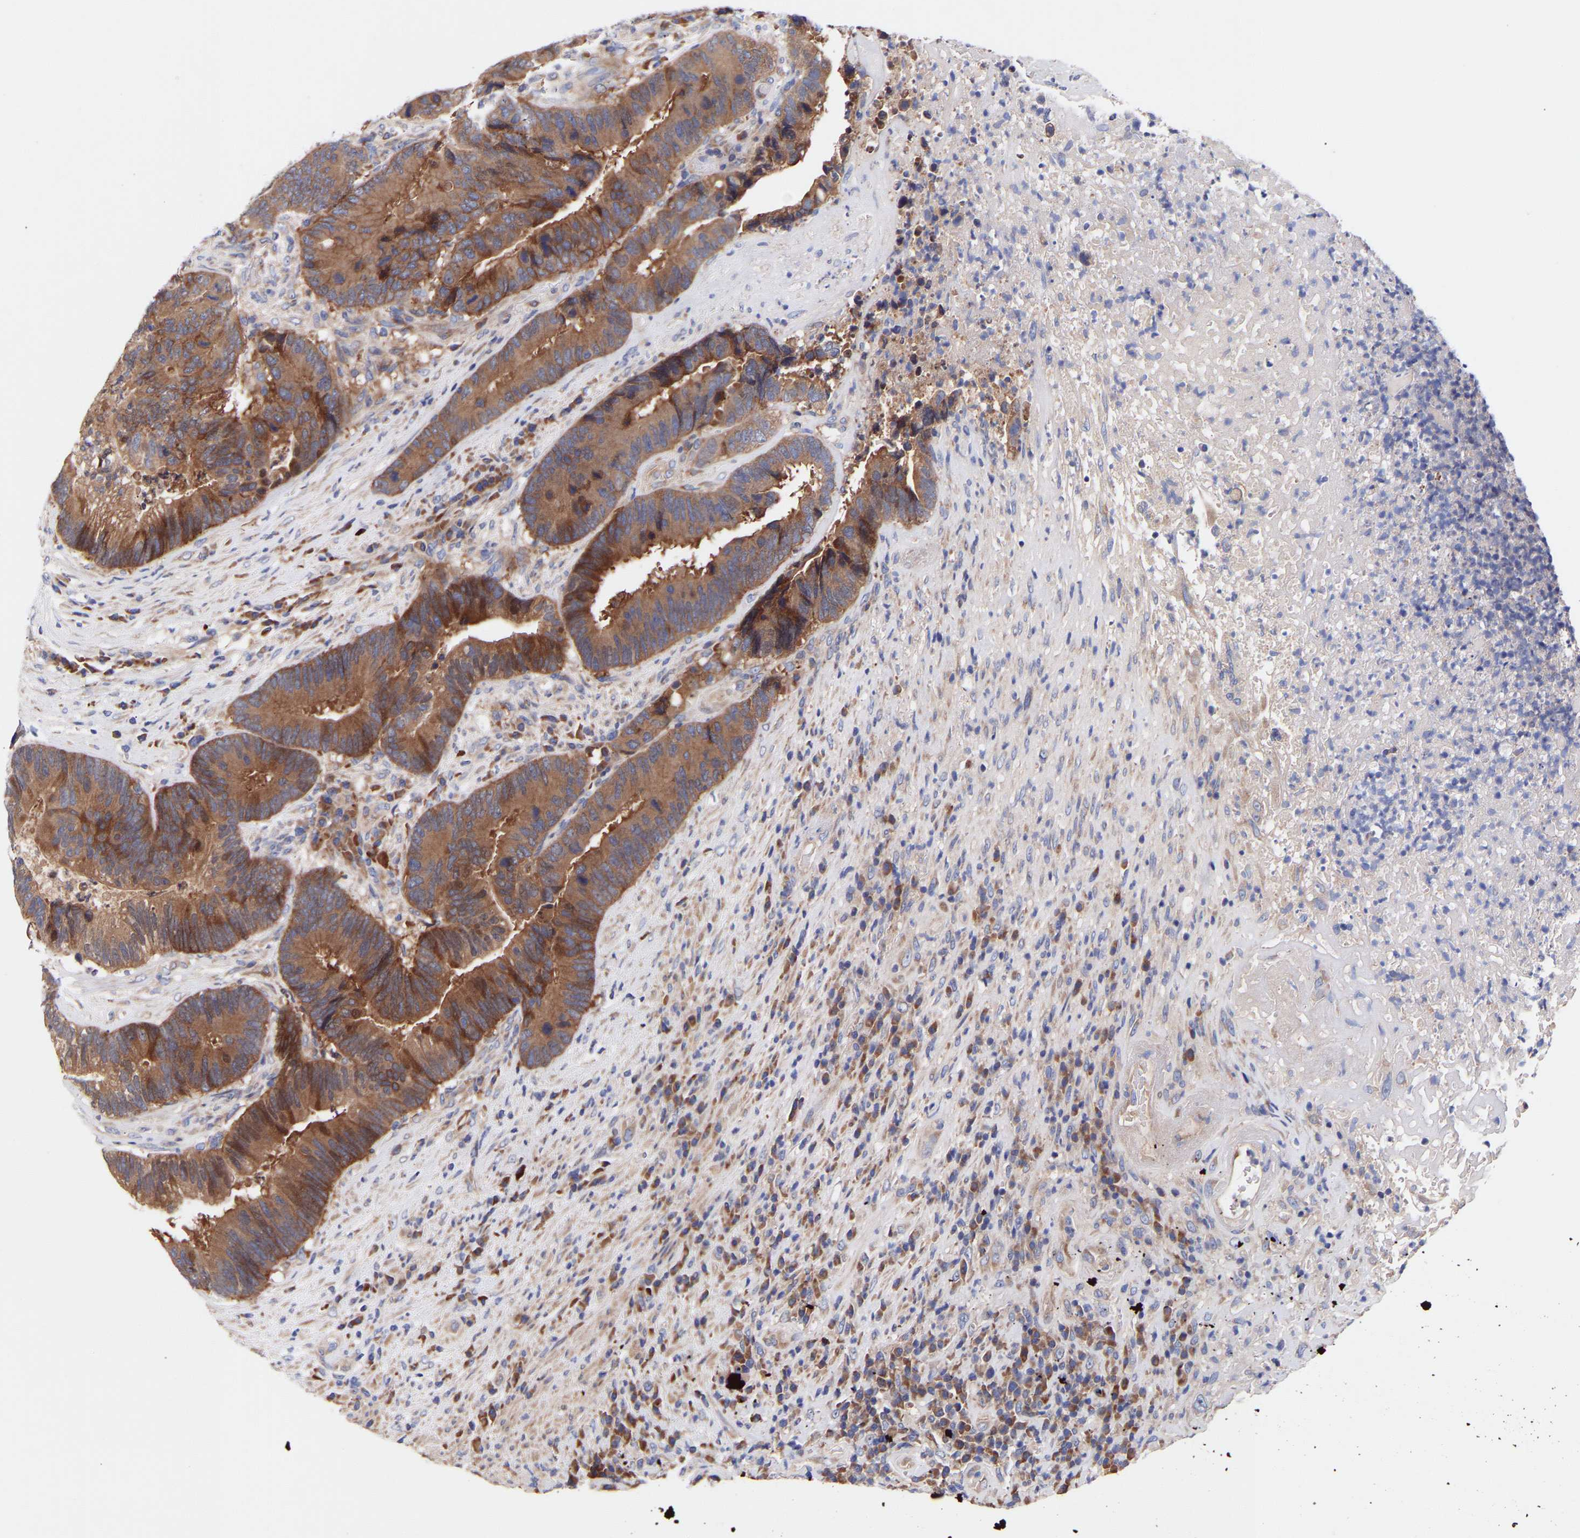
{"staining": {"intensity": "strong", "quantity": ">75%", "location": "cytoplasmic/membranous"}, "tissue": "colorectal cancer", "cell_type": "Tumor cells", "image_type": "cancer", "snomed": [{"axis": "morphology", "description": "Adenocarcinoma, NOS"}, {"axis": "topography", "description": "Rectum"}], "caption": "Immunohistochemistry (IHC) of colorectal adenocarcinoma shows high levels of strong cytoplasmic/membranous expression in about >75% of tumor cells.", "gene": "AIMP2", "patient": {"sex": "female", "age": 89}}